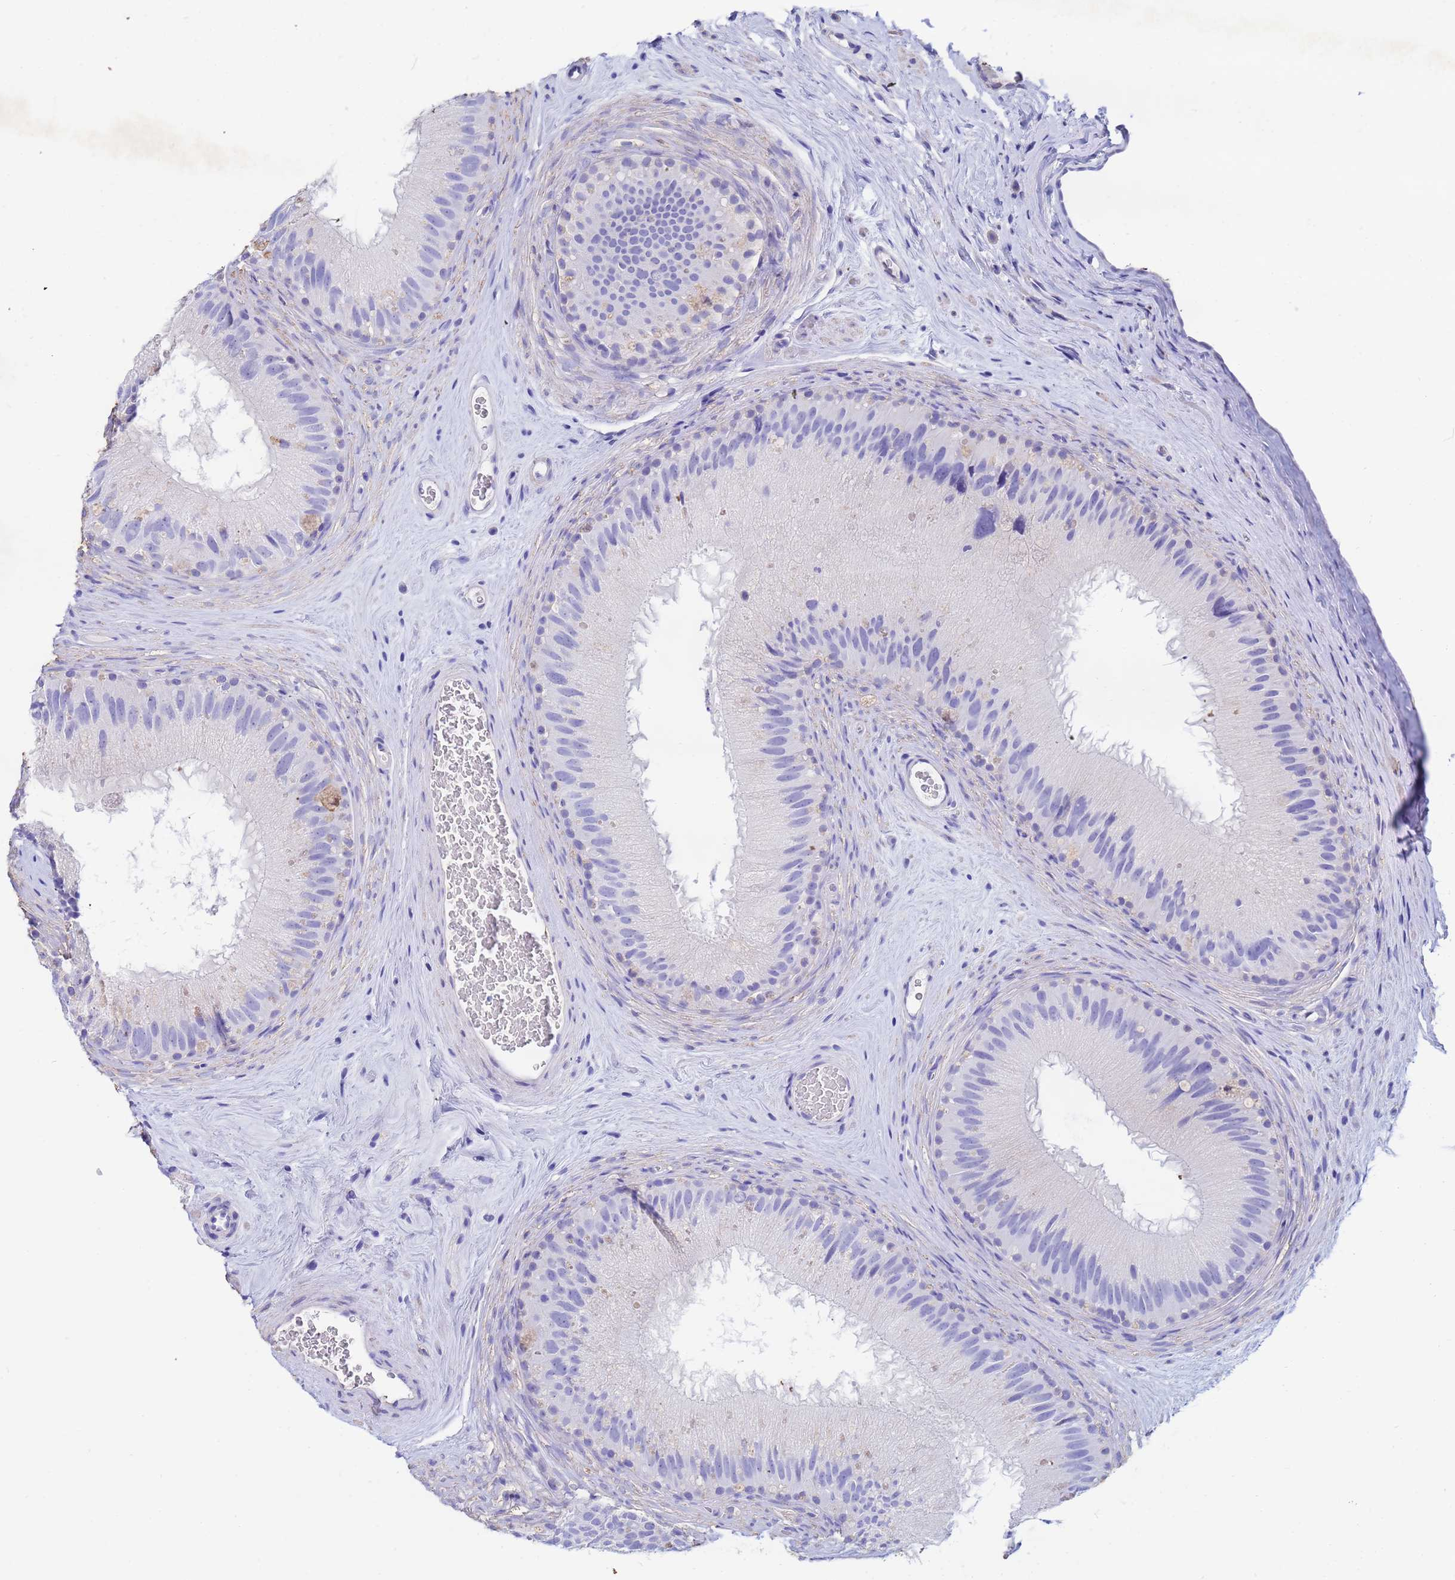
{"staining": {"intensity": "negative", "quantity": "none", "location": "none"}, "tissue": "epididymis", "cell_type": "Glandular cells", "image_type": "normal", "snomed": [{"axis": "morphology", "description": "Normal tissue, NOS"}, {"axis": "topography", "description": "Epididymis"}], "caption": "Photomicrograph shows no protein staining in glandular cells of normal epididymis. The staining was performed using DAB to visualize the protein expression in brown, while the nuclei were stained in blue with hematoxylin (Magnification: 20x).", "gene": "CSTB", "patient": {"sex": "male", "age": 50}}